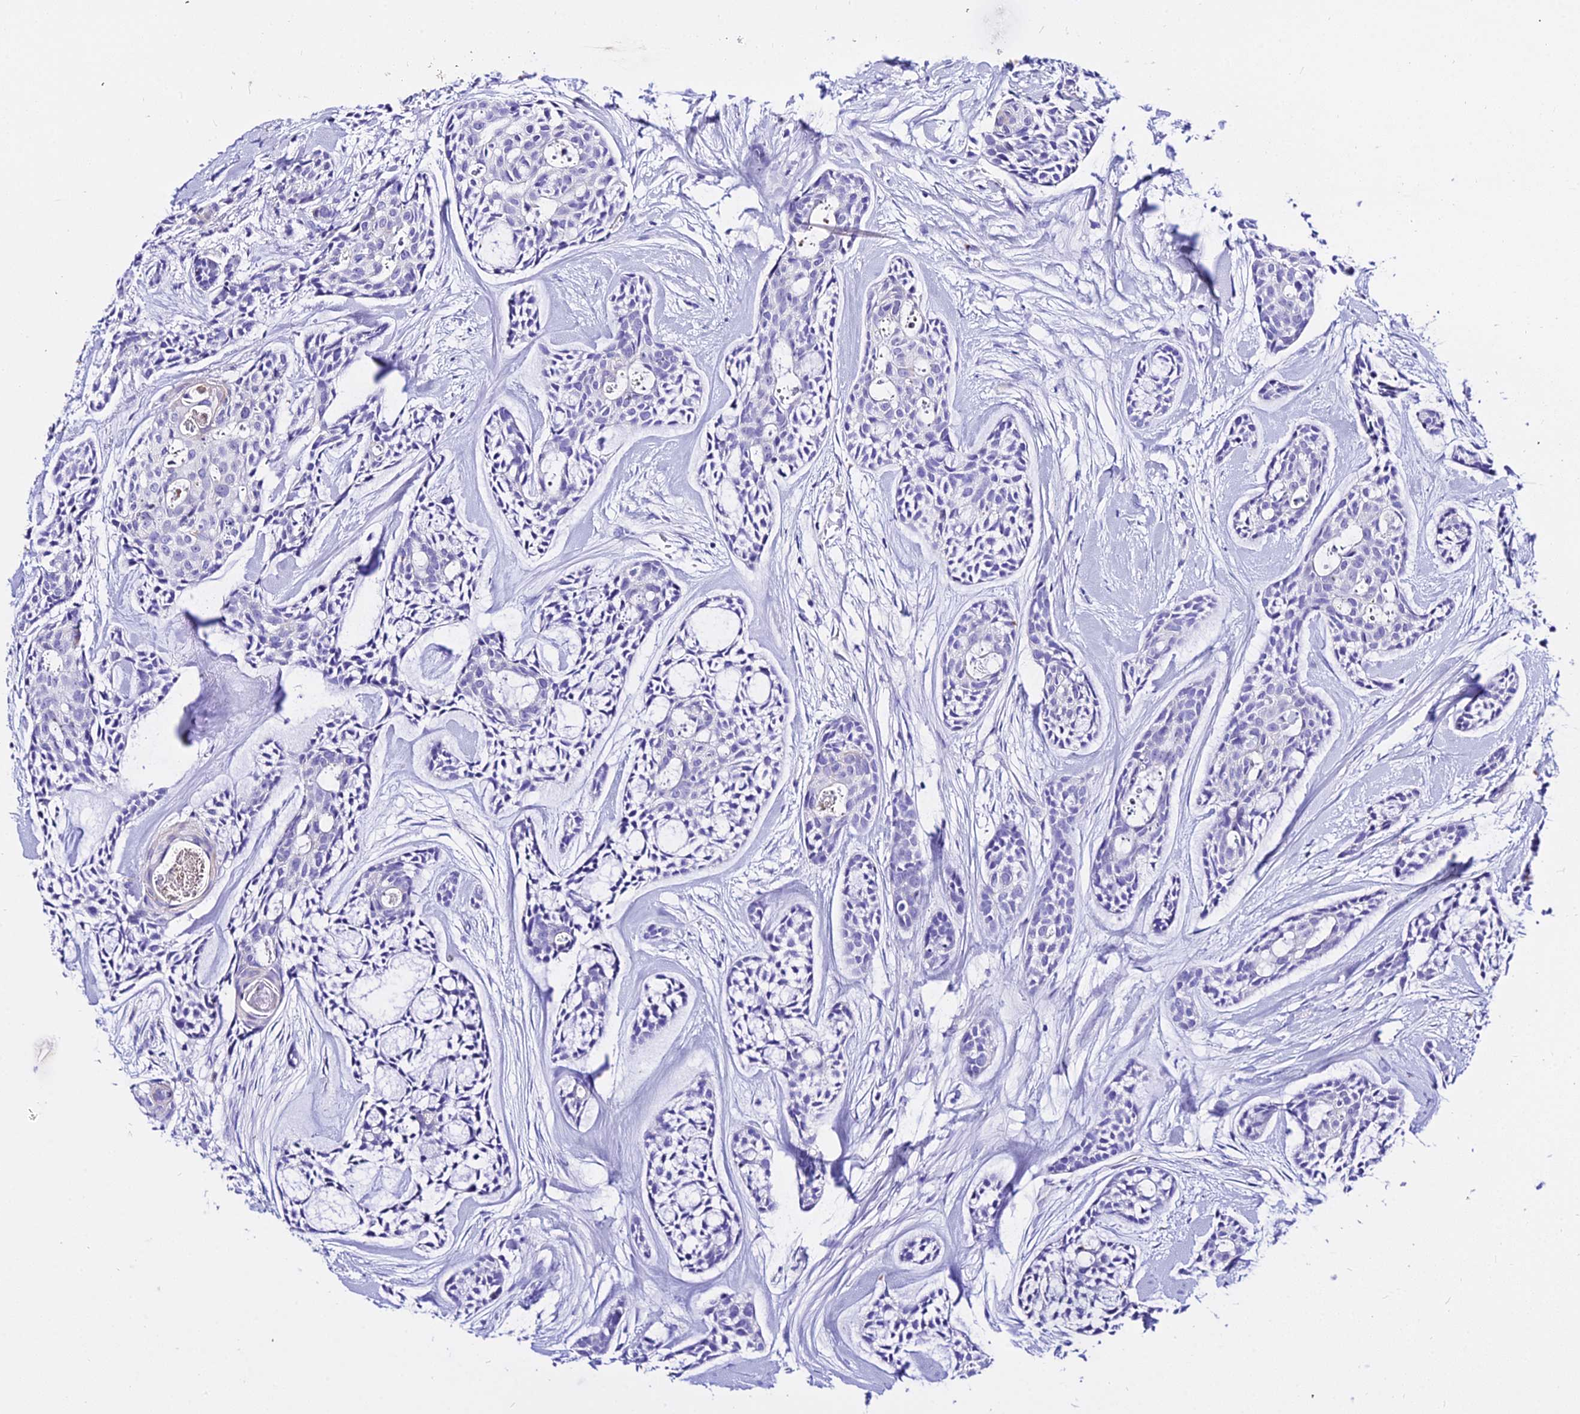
{"staining": {"intensity": "negative", "quantity": "none", "location": "none"}, "tissue": "head and neck cancer", "cell_type": "Tumor cells", "image_type": "cancer", "snomed": [{"axis": "morphology", "description": "Adenocarcinoma, NOS"}, {"axis": "topography", "description": "Subcutis"}, {"axis": "topography", "description": "Head-Neck"}], "caption": "Tumor cells are negative for protein expression in human head and neck cancer.", "gene": "DEFB106A", "patient": {"sex": "female", "age": 73}}